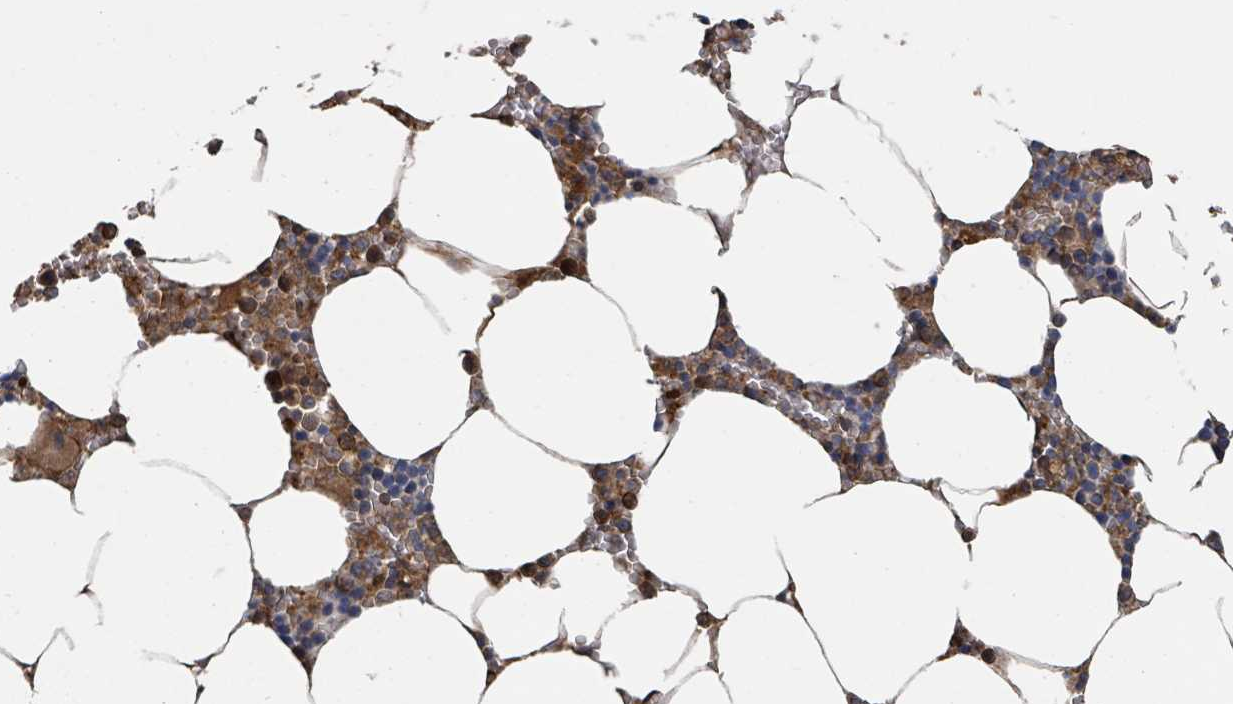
{"staining": {"intensity": "moderate", "quantity": ">75%", "location": "cytoplasmic/membranous"}, "tissue": "bone marrow", "cell_type": "Hematopoietic cells", "image_type": "normal", "snomed": [{"axis": "morphology", "description": "Normal tissue, NOS"}, {"axis": "topography", "description": "Bone marrow"}], "caption": "A brown stain labels moderate cytoplasmic/membranous expression of a protein in hematopoietic cells of normal human bone marrow. The staining is performed using DAB brown chromogen to label protein expression. The nuclei are counter-stained blue using hematoxylin.", "gene": "DPM1", "patient": {"sex": "male", "age": 70}}